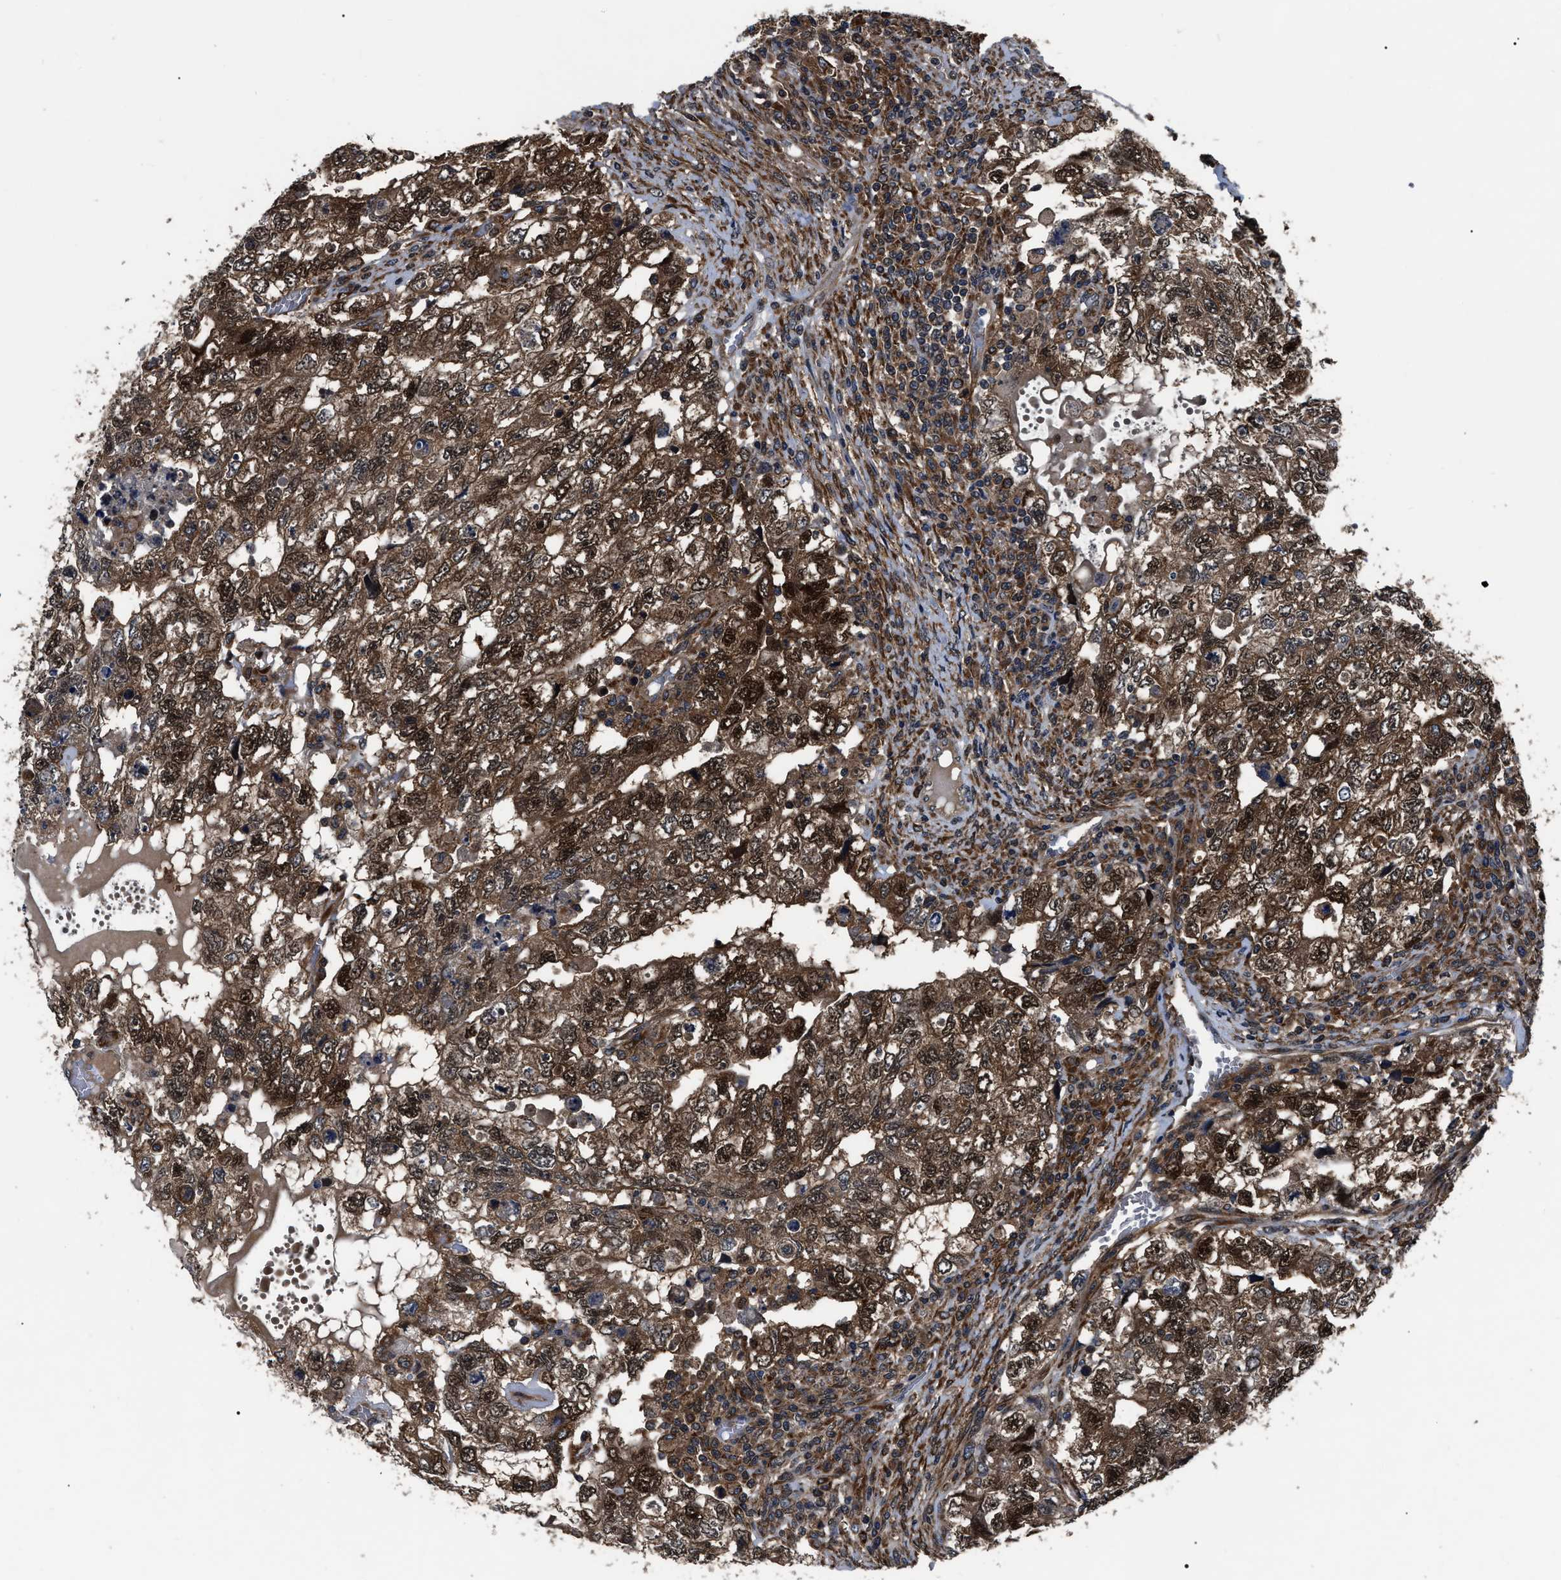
{"staining": {"intensity": "strong", "quantity": ">75%", "location": "cytoplasmic/membranous,nuclear"}, "tissue": "testis cancer", "cell_type": "Tumor cells", "image_type": "cancer", "snomed": [{"axis": "morphology", "description": "Carcinoma, Embryonal, NOS"}, {"axis": "topography", "description": "Testis"}], "caption": "Strong cytoplasmic/membranous and nuclear protein expression is identified in about >75% of tumor cells in embryonal carcinoma (testis).", "gene": "GET4", "patient": {"sex": "male", "age": 36}}